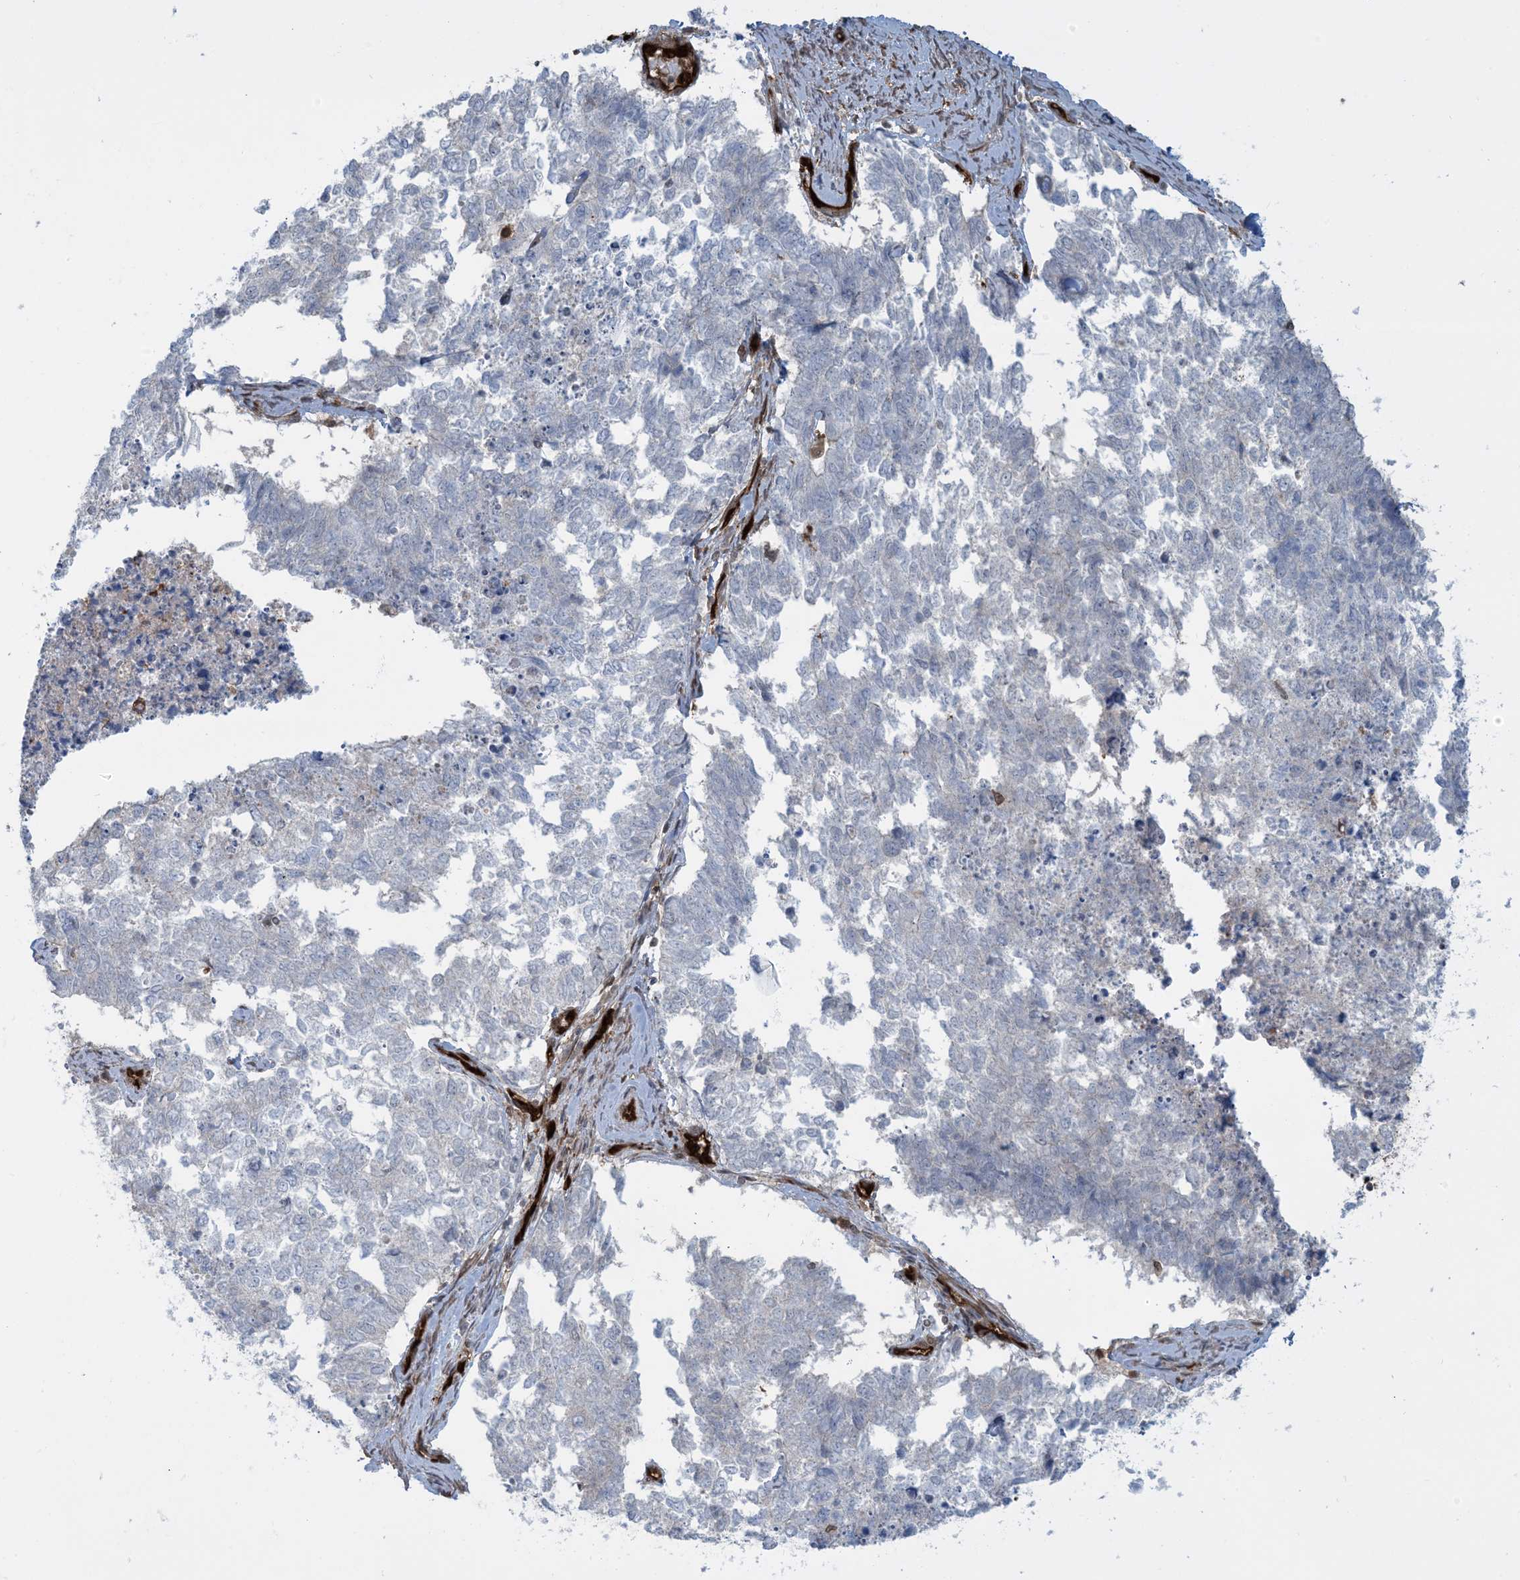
{"staining": {"intensity": "negative", "quantity": "none", "location": "none"}, "tissue": "cervical cancer", "cell_type": "Tumor cells", "image_type": "cancer", "snomed": [{"axis": "morphology", "description": "Squamous cell carcinoma, NOS"}, {"axis": "topography", "description": "Cervix"}], "caption": "Tumor cells are negative for protein expression in human cervical cancer. (IHC, brightfield microscopy, high magnification).", "gene": "PPM1F", "patient": {"sex": "female", "age": 63}}